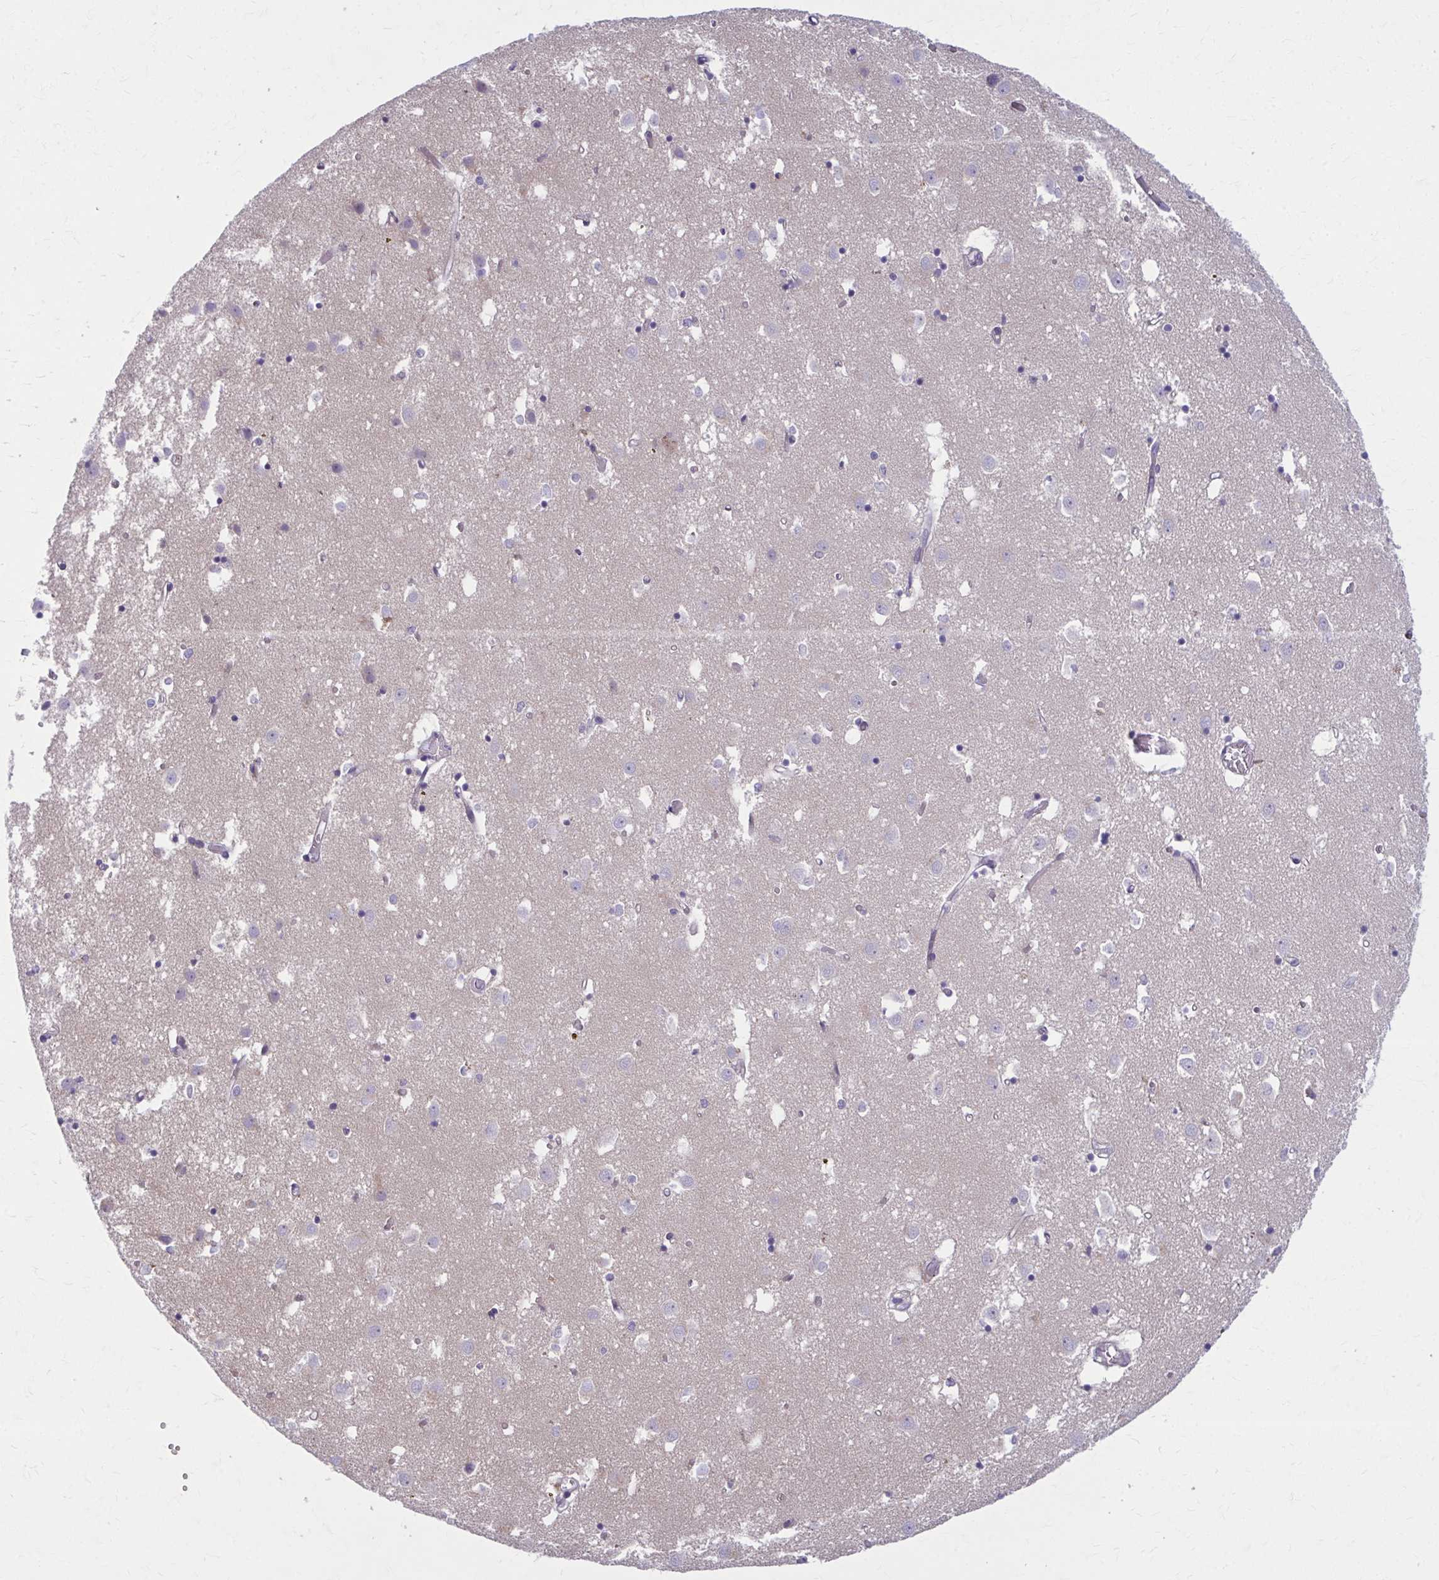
{"staining": {"intensity": "weak", "quantity": "<25%", "location": "cytoplasmic/membranous"}, "tissue": "caudate", "cell_type": "Glial cells", "image_type": "normal", "snomed": [{"axis": "morphology", "description": "Normal tissue, NOS"}, {"axis": "topography", "description": "Lateral ventricle wall"}], "caption": "An IHC photomicrograph of benign caudate is shown. There is no staining in glial cells of caudate.", "gene": "LRRC4B", "patient": {"sex": "male", "age": 70}}